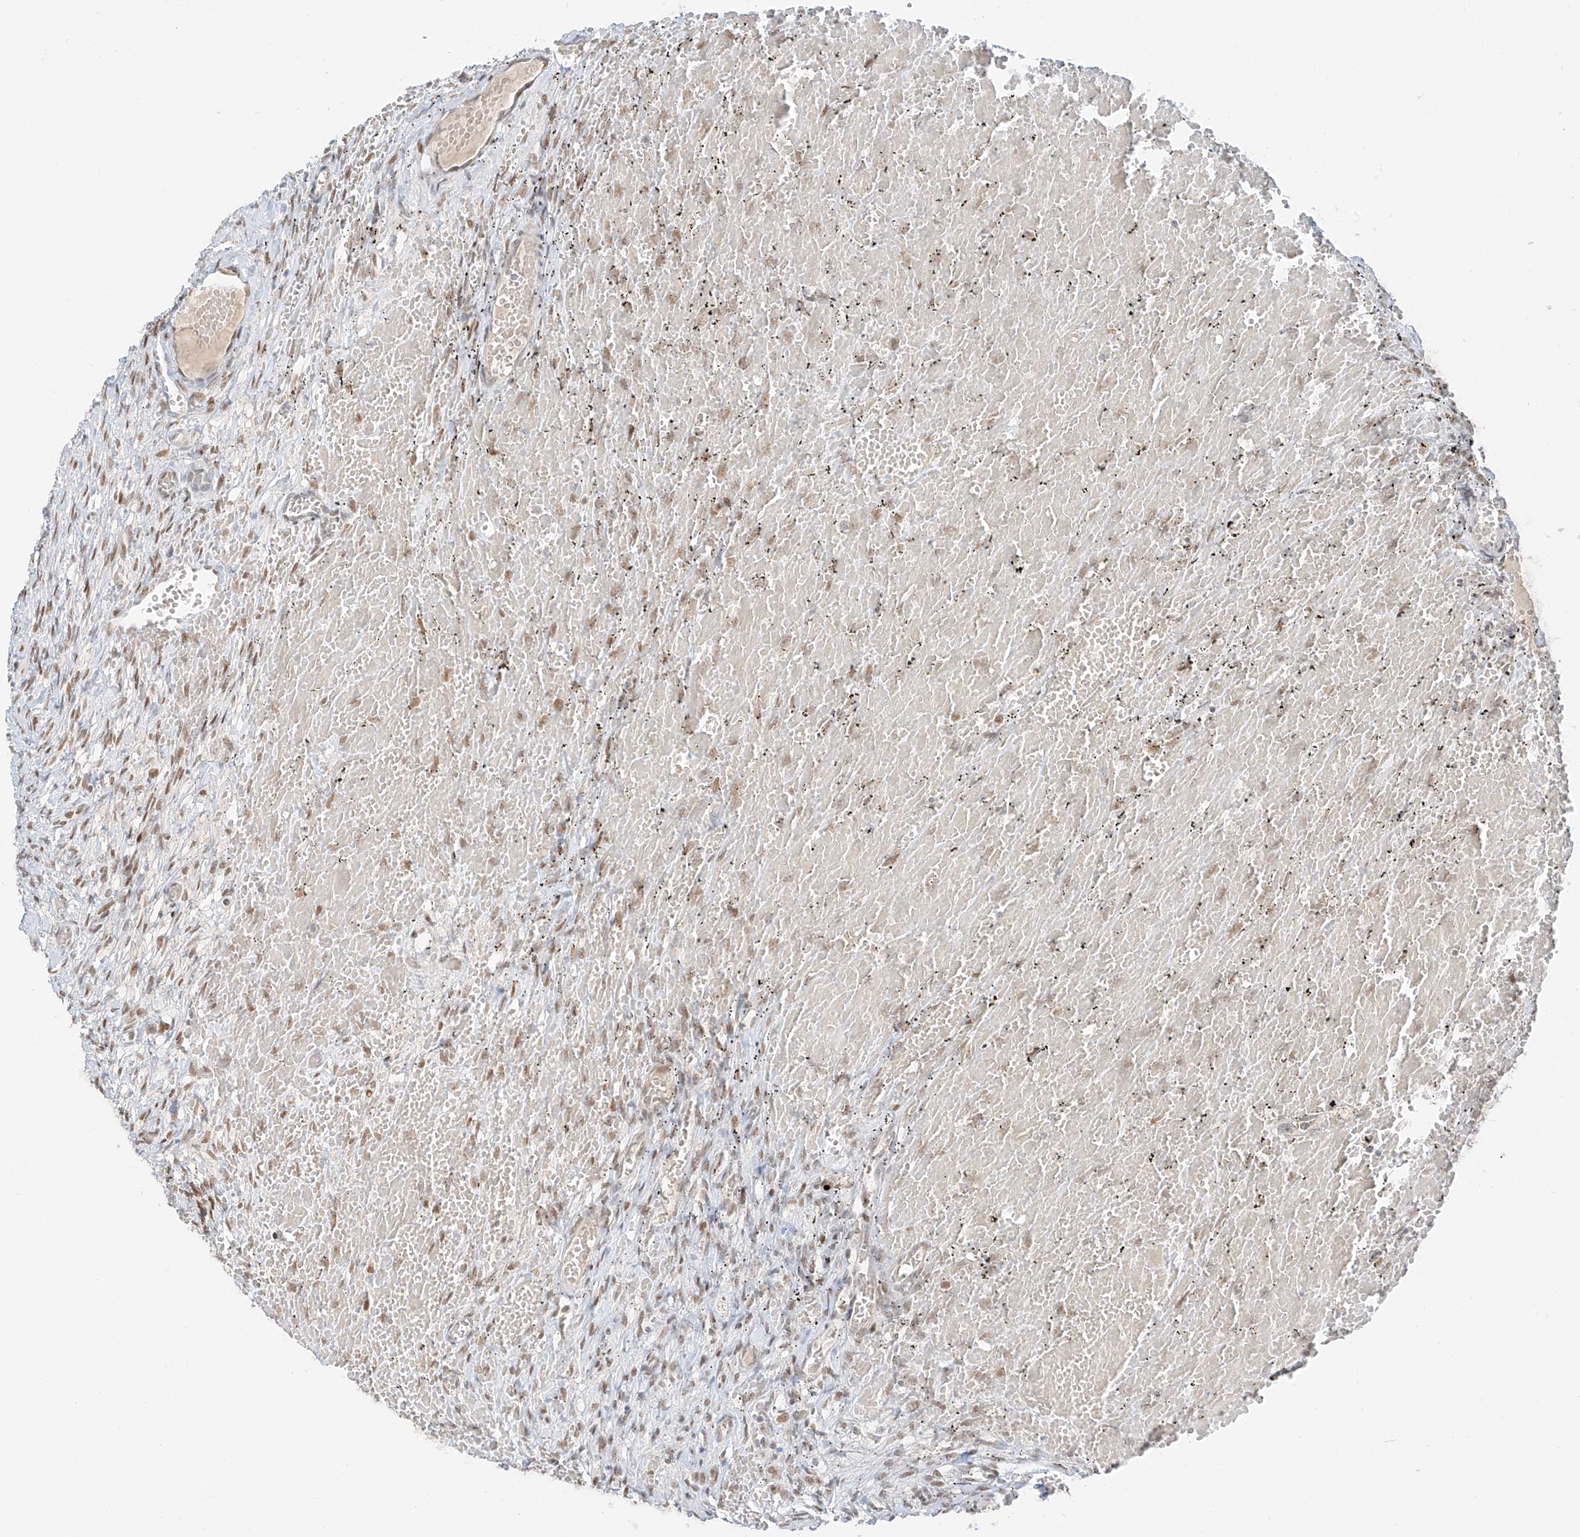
{"staining": {"intensity": "moderate", "quantity": ">75%", "location": "nuclear"}, "tissue": "ovary", "cell_type": "Ovarian stroma cells", "image_type": "normal", "snomed": [{"axis": "morphology", "description": "Adenocarcinoma, NOS"}, {"axis": "topography", "description": "Endometrium"}], "caption": "A medium amount of moderate nuclear positivity is seen in approximately >75% of ovarian stroma cells in normal ovary. (Brightfield microscopy of DAB IHC at high magnification).", "gene": "ZNF774", "patient": {"sex": "female", "age": 32}}